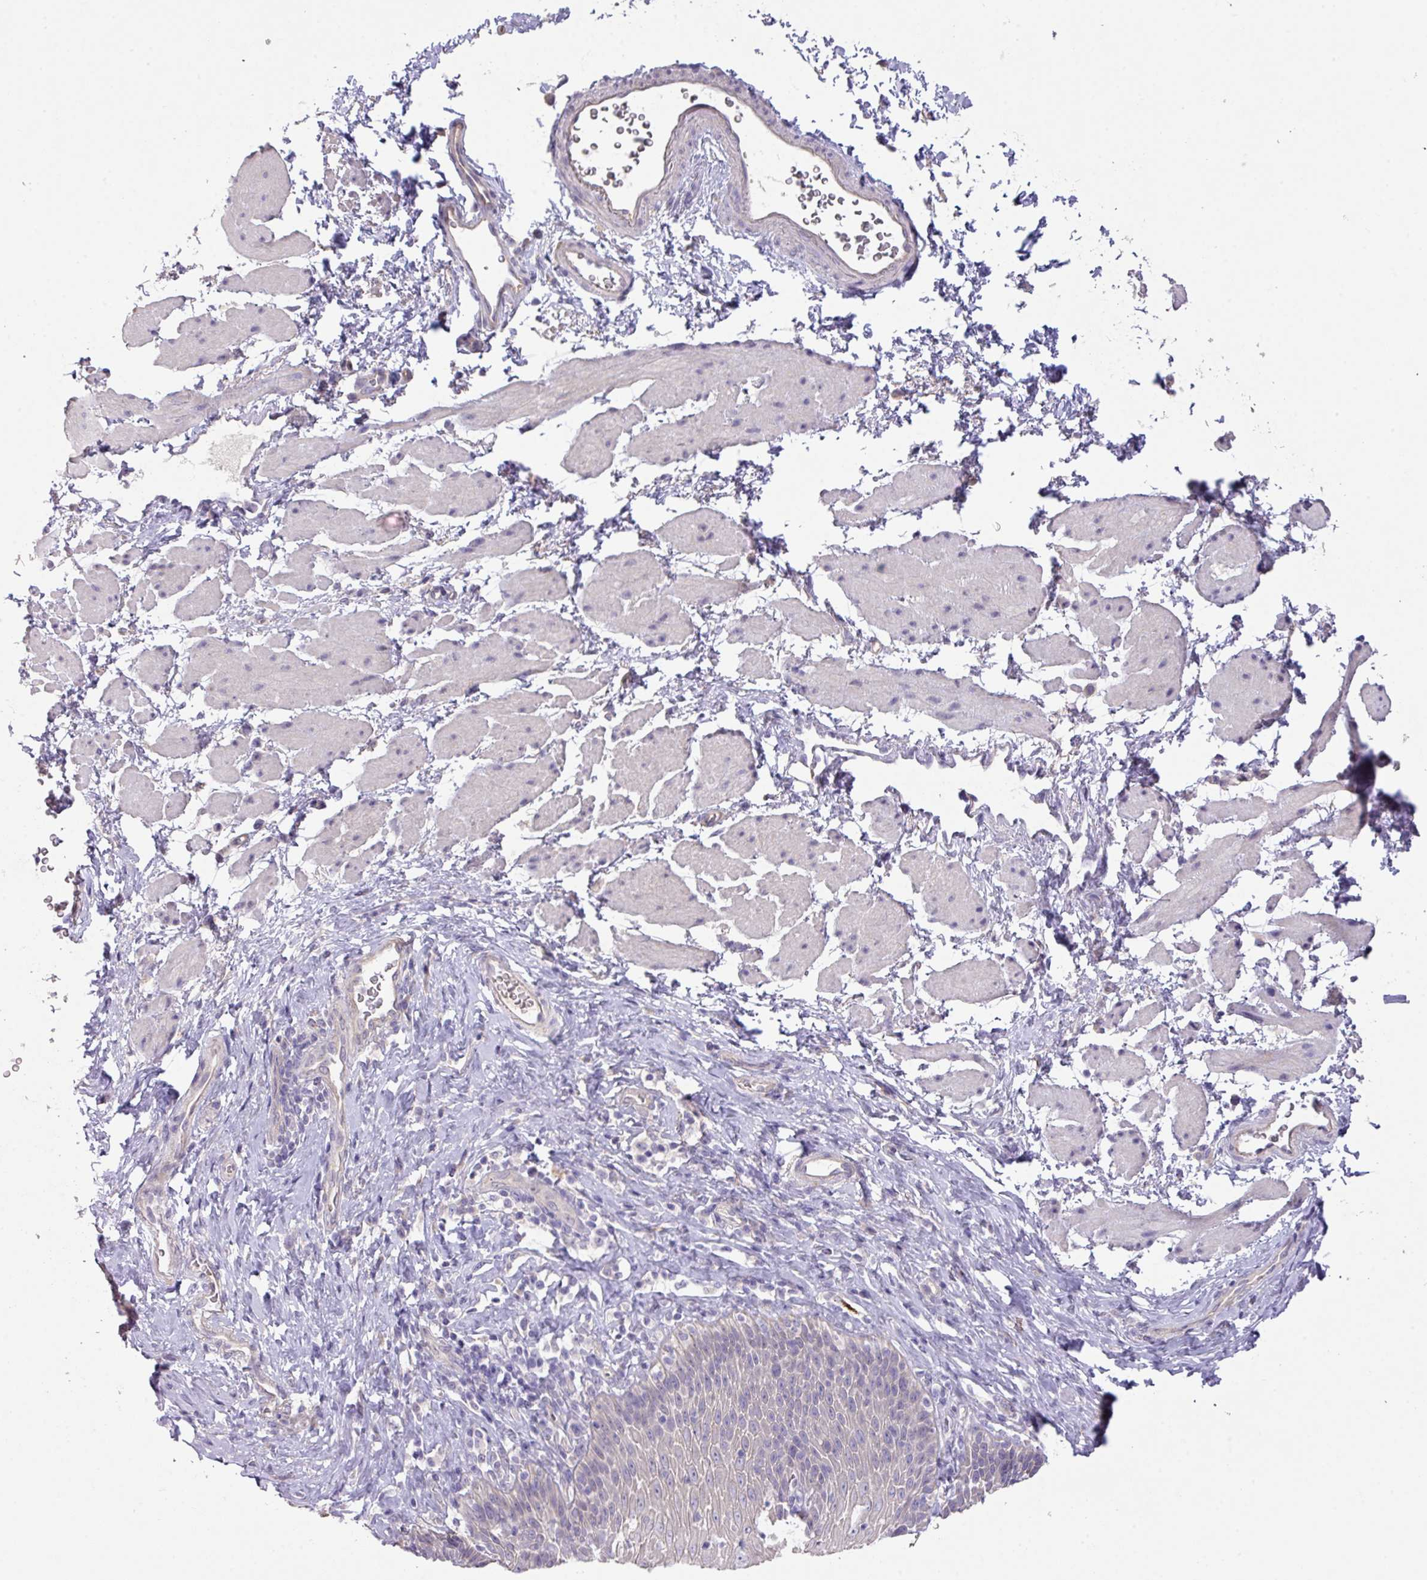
{"staining": {"intensity": "negative", "quantity": "none", "location": "none"}, "tissue": "esophagus", "cell_type": "Squamous epithelial cells", "image_type": "normal", "snomed": [{"axis": "morphology", "description": "Normal tissue, NOS"}, {"axis": "topography", "description": "Esophagus"}], "caption": "DAB immunohistochemical staining of unremarkable esophagus shows no significant positivity in squamous epithelial cells.", "gene": "PRADC1", "patient": {"sex": "female", "age": 61}}